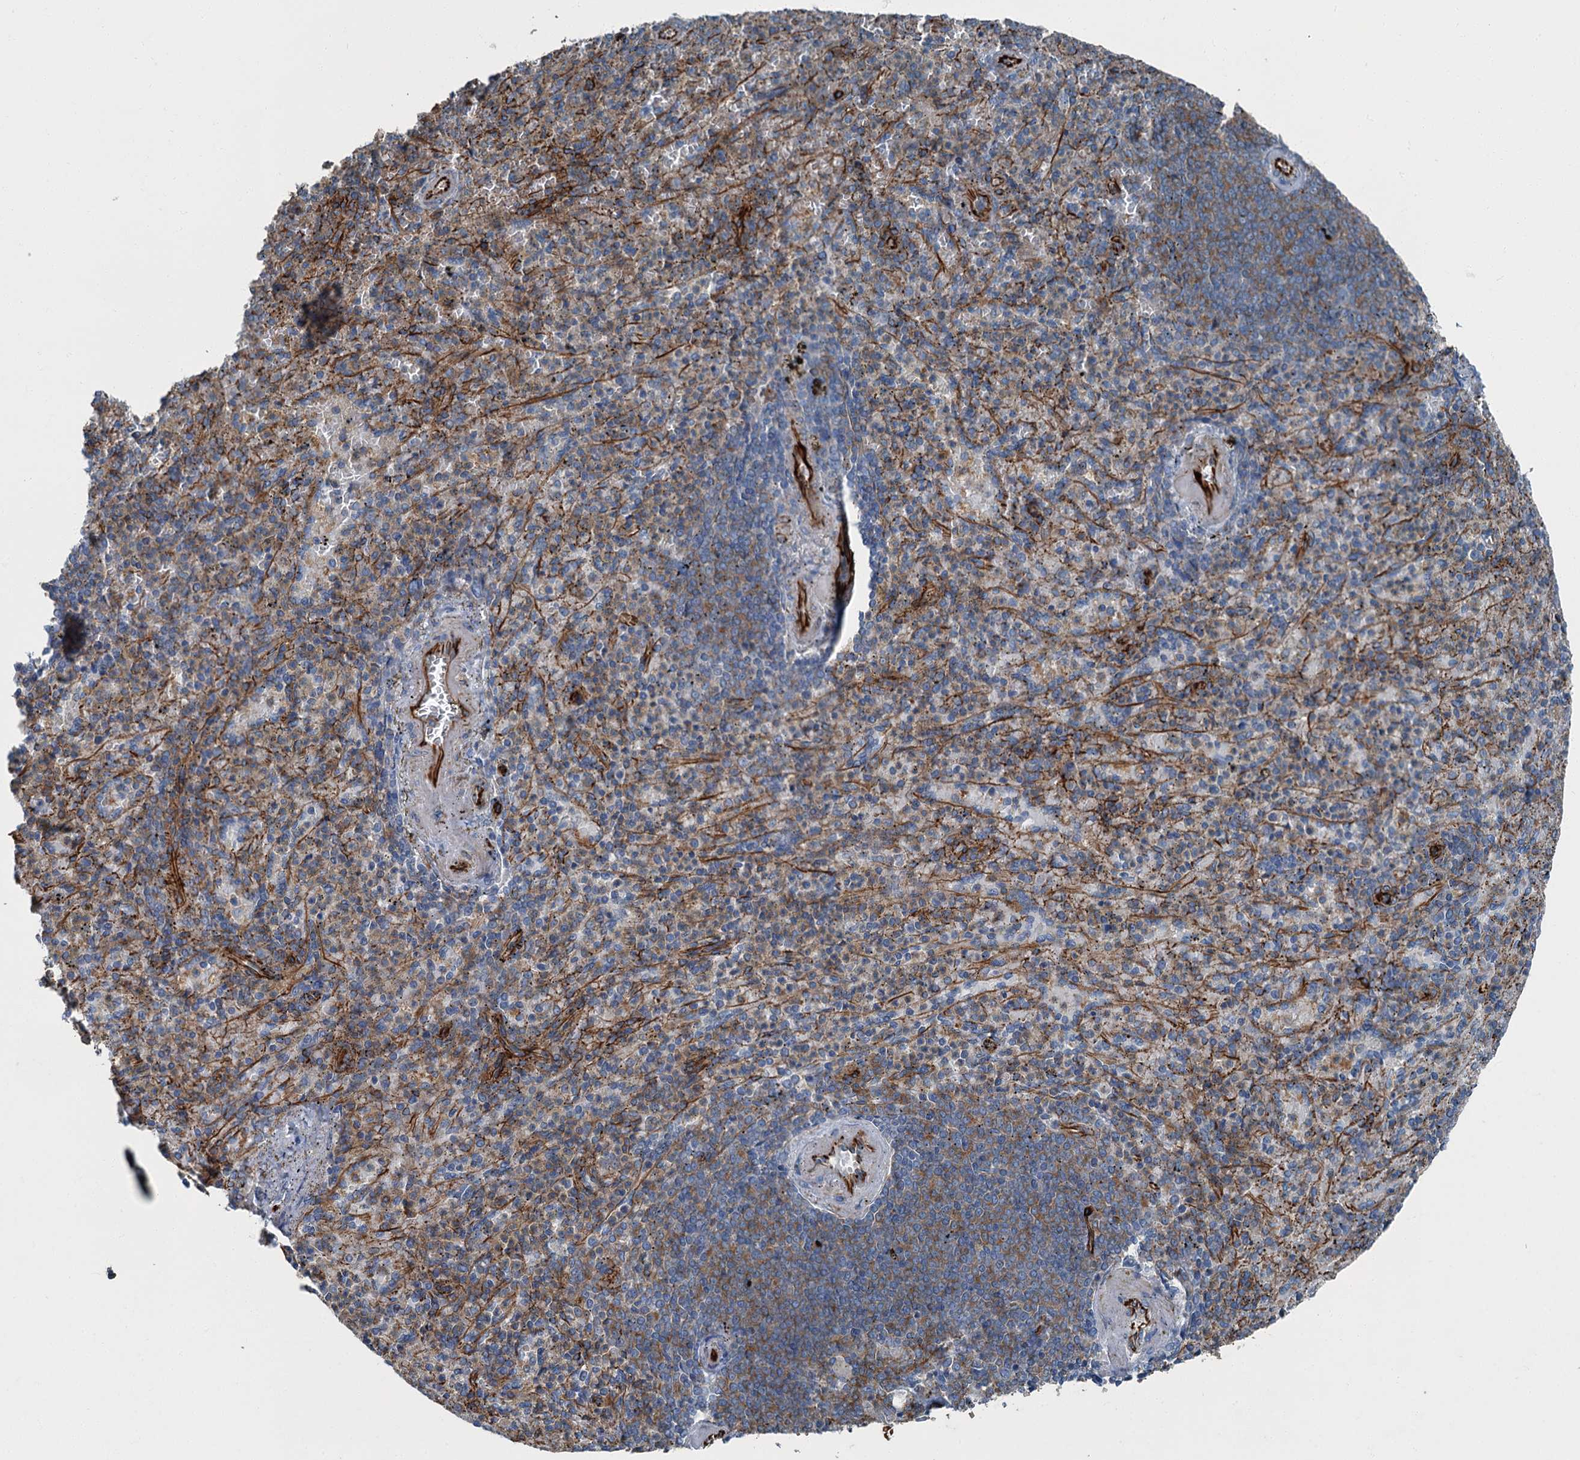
{"staining": {"intensity": "negative", "quantity": "none", "location": "none"}, "tissue": "spleen", "cell_type": "Cells in red pulp", "image_type": "normal", "snomed": [{"axis": "morphology", "description": "Normal tissue, NOS"}, {"axis": "topography", "description": "Spleen"}], "caption": "DAB immunohistochemical staining of normal human spleen demonstrates no significant positivity in cells in red pulp. (DAB IHC with hematoxylin counter stain).", "gene": "AXL", "patient": {"sex": "female", "age": 74}}